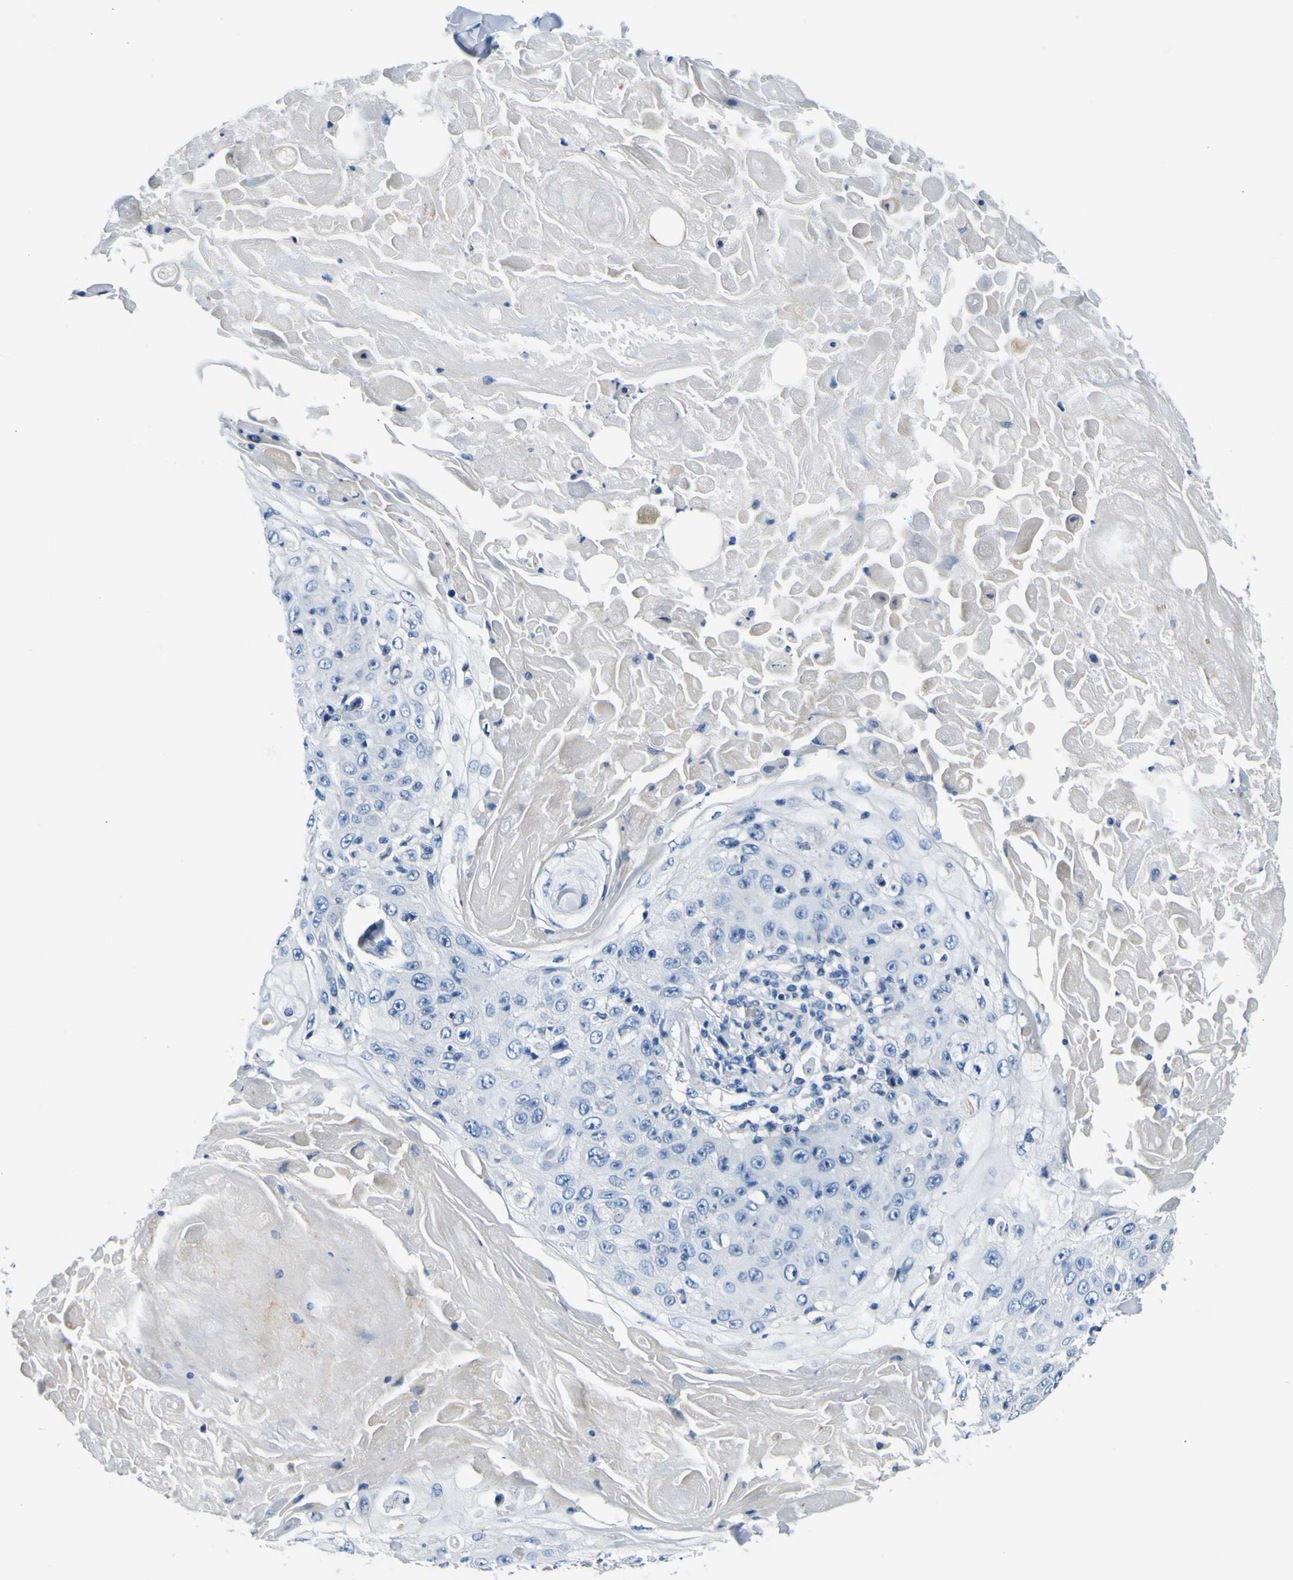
{"staining": {"intensity": "negative", "quantity": "none", "location": "none"}, "tissue": "skin cancer", "cell_type": "Tumor cells", "image_type": "cancer", "snomed": [{"axis": "morphology", "description": "Squamous cell carcinoma, NOS"}, {"axis": "topography", "description": "Skin"}], "caption": "Photomicrograph shows no significant protein staining in tumor cells of squamous cell carcinoma (skin).", "gene": "ADGRA2", "patient": {"sex": "male", "age": 86}}